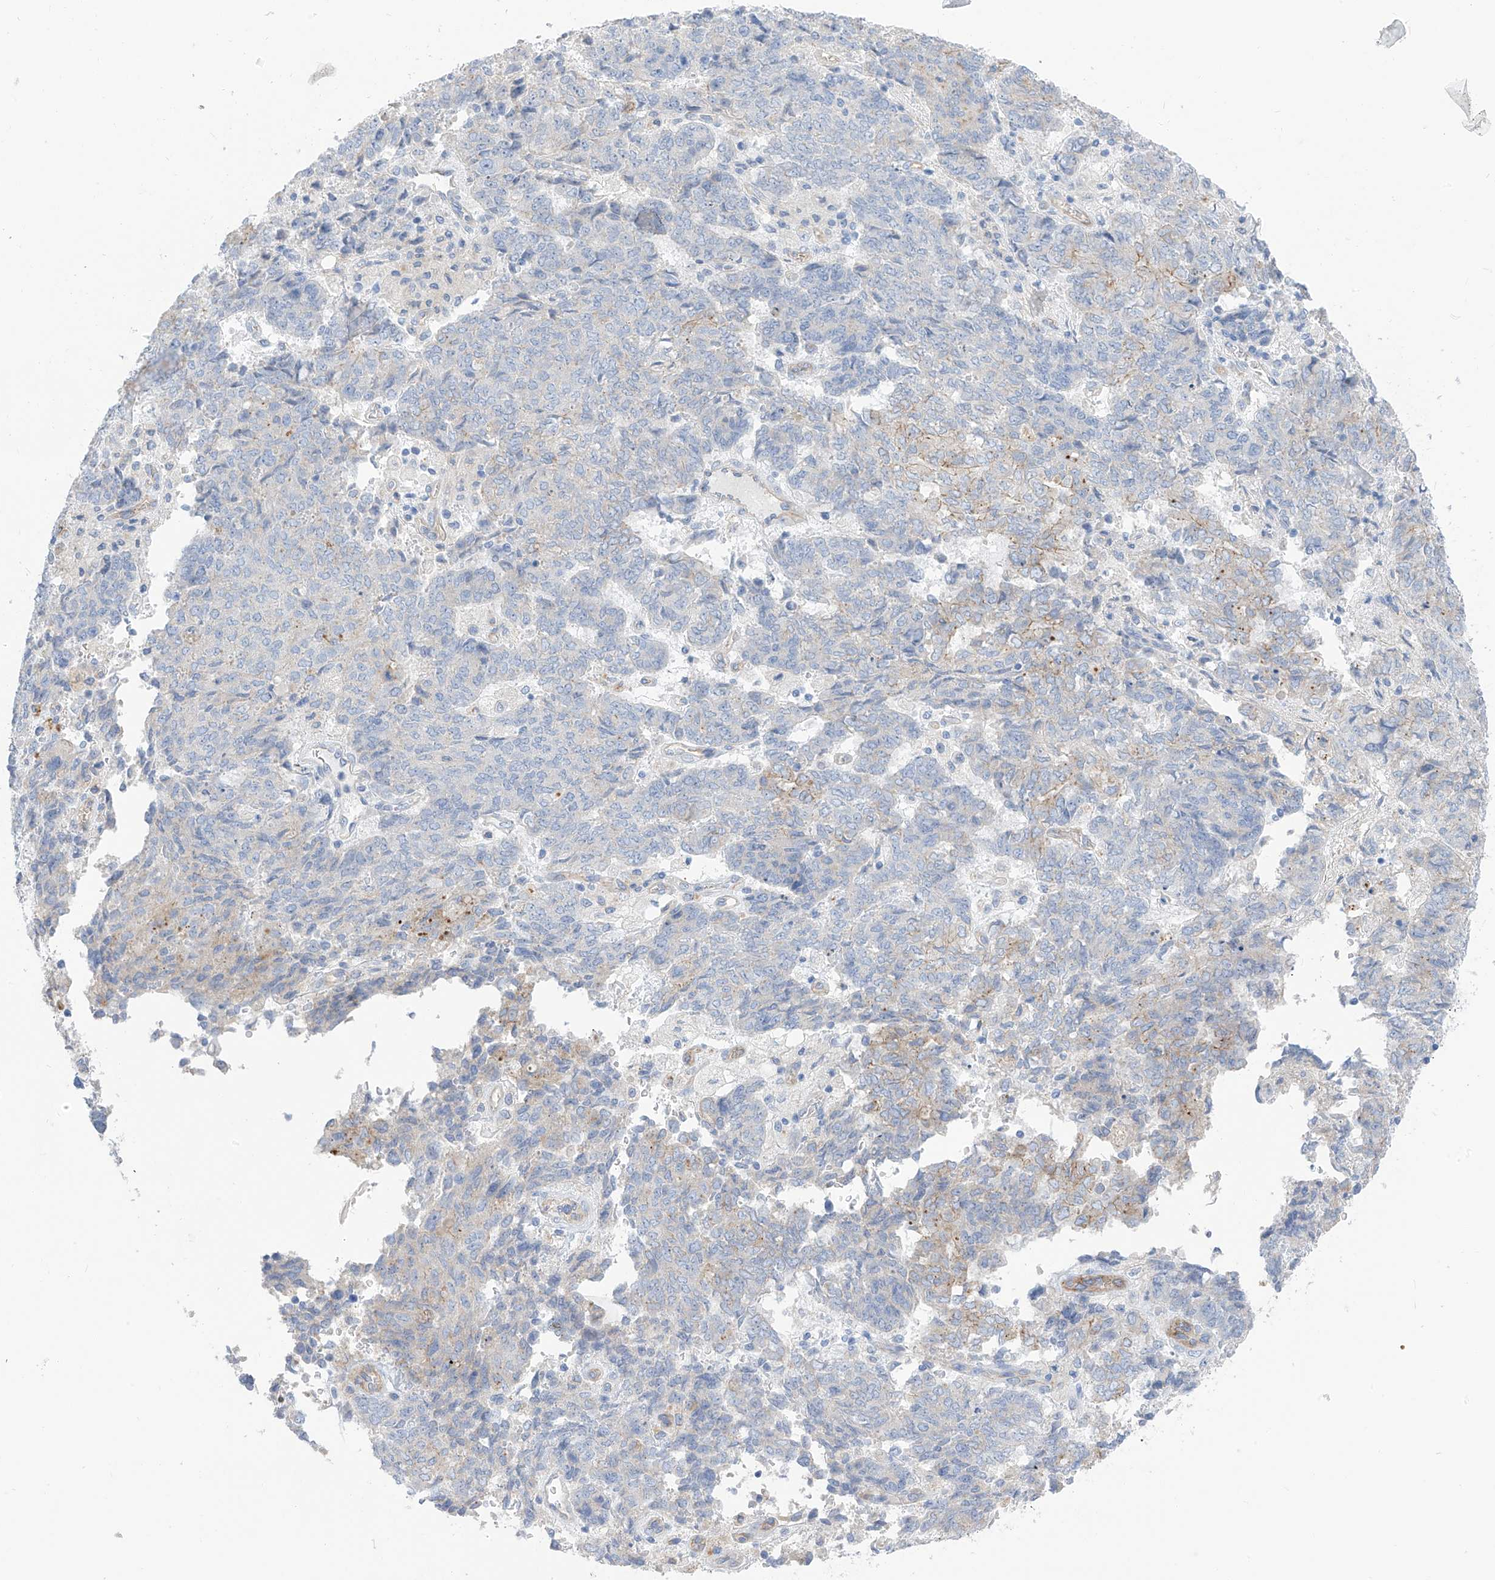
{"staining": {"intensity": "weak", "quantity": "<25%", "location": "cytoplasmic/membranous"}, "tissue": "endometrial cancer", "cell_type": "Tumor cells", "image_type": "cancer", "snomed": [{"axis": "morphology", "description": "Adenocarcinoma, NOS"}, {"axis": "topography", "description": "Endometrium"}], "caption": "A photomicrograph of adenocarcinoma (endometrial) stained for a protein displays no brown staining in tumor cells.", "gene": "ITGA9", "patient": {"sex": "female", "age": 80}}